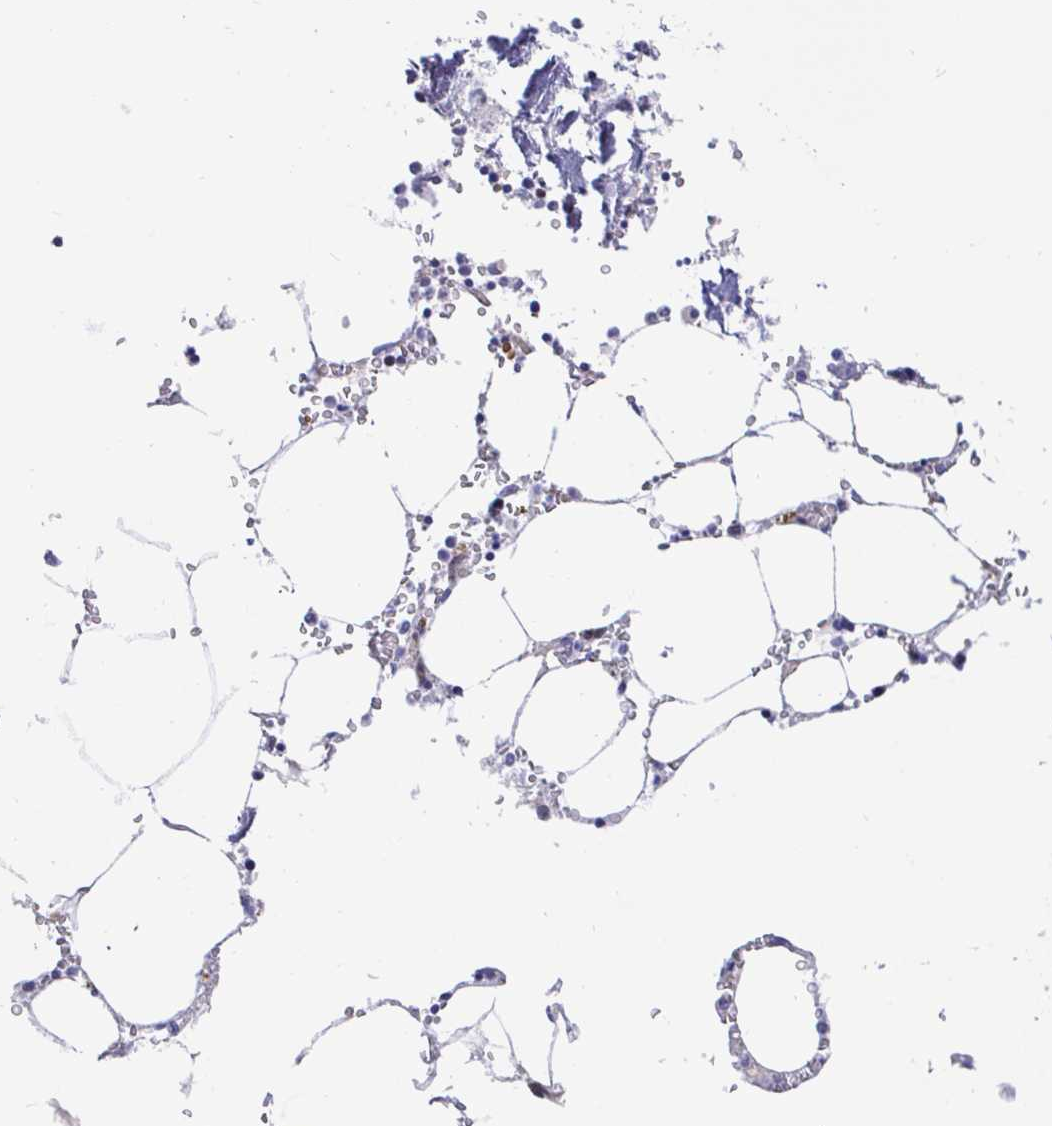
{"staining": {"intensity": "moderate", "quantity": "<25%", "location": "nuclear"}, "tissue": "bone marrow", "cell_type": "Hematopoietic cells", "image_type": "normal", "snomed": [{"axis": "morphology", "description": "Normal tissue, NOS"}, {"axis": "topography", "description": "Bone marrow"}], "caption": "A high-resolution photomicrograph shows IHC staining of benign bone marrow, which demonstrates moderate nuclear staining in about <25% of hematopoietic cells.", "gene": "TIMELESS", "patient": {"sex": "male", "age": 54}}